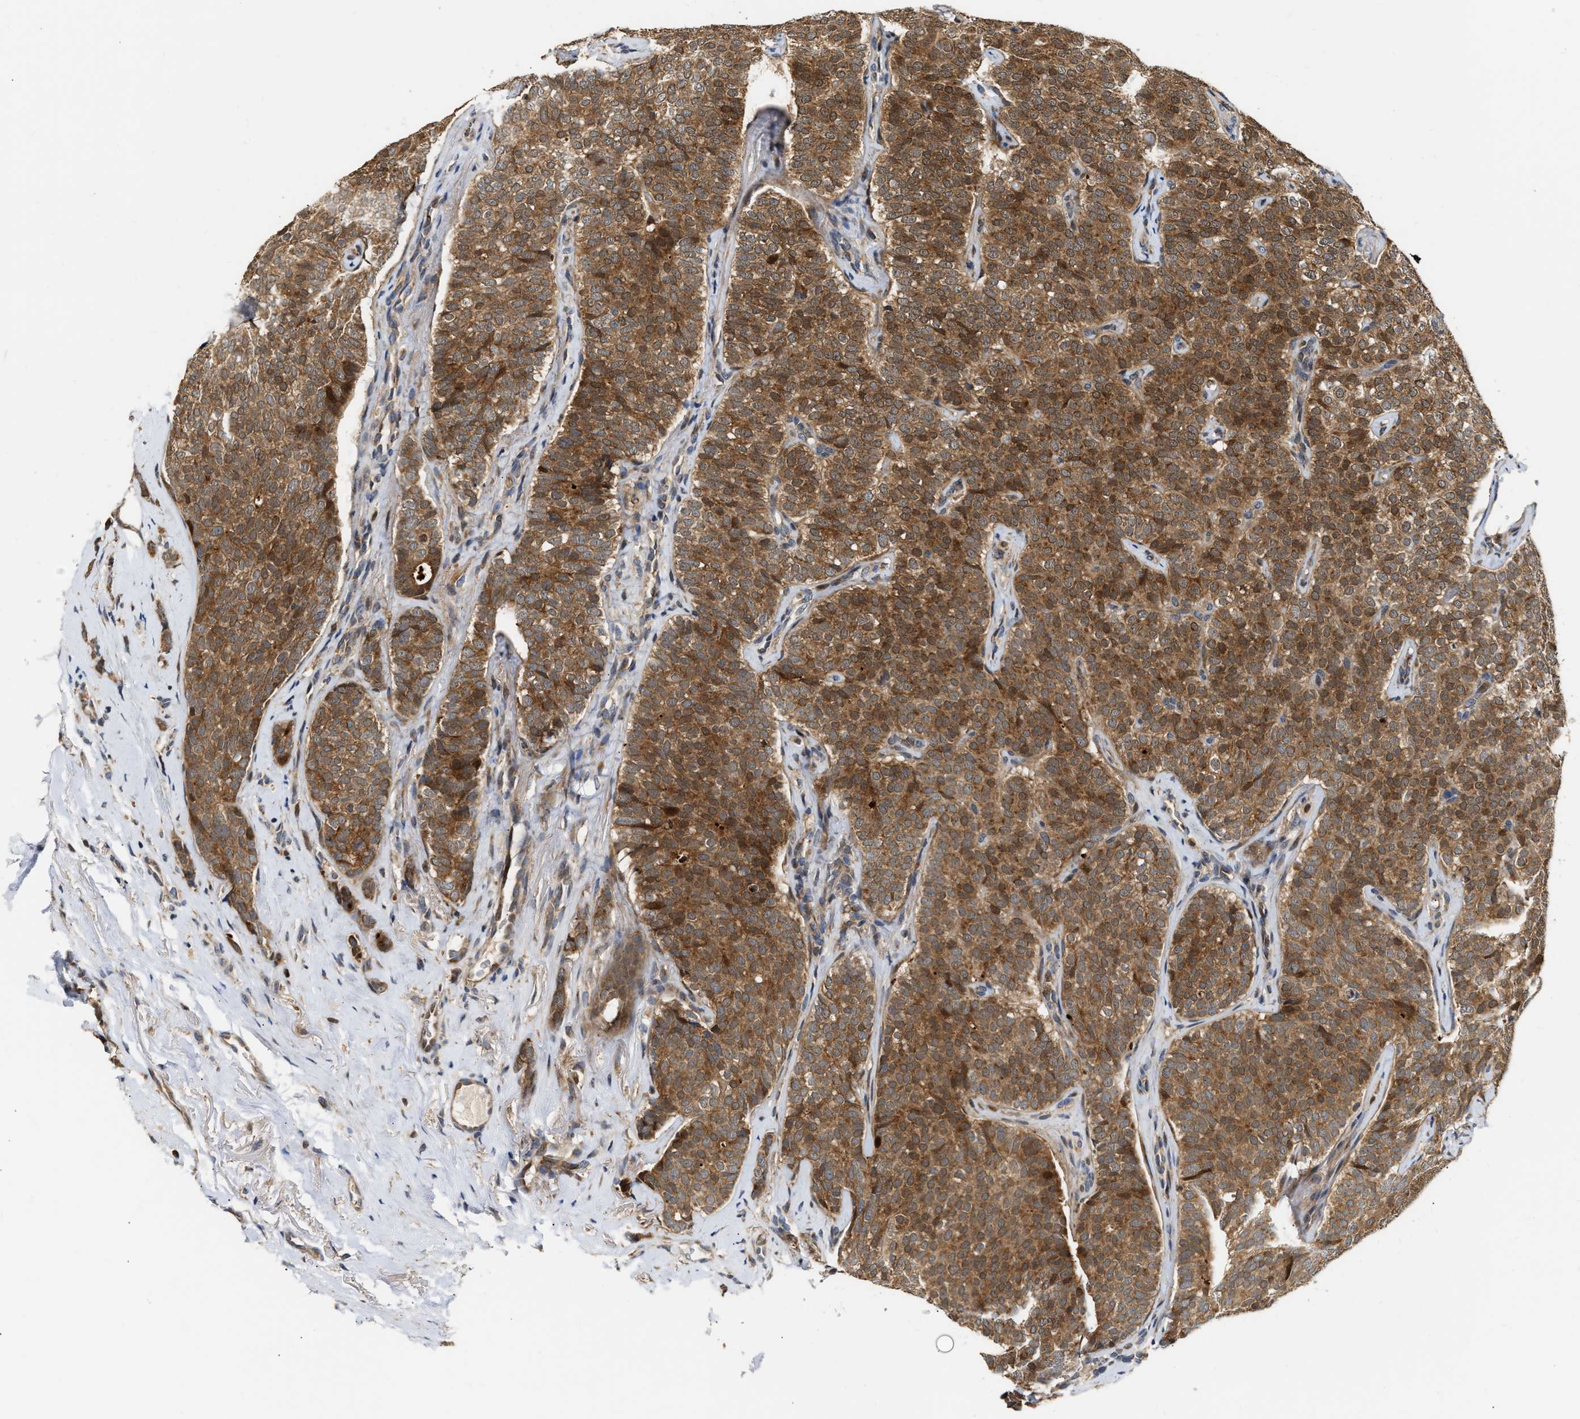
{"staining": {"intensity": "strong", "quantity": ">75%", "location": "cytoplasmic/membranous"}, "tissue": "breast cancer", "cell_type": "Tumor cells", "image_type": "cancer", "snomed": [{"axis": "morphology", "description": "Lobular carcinoma"}, {"axis": "topography", "description": "Skin"}, {"axis": "topography", "description": "Breast"}], "caption": "The image exhibits staining of breast cancer, revealing strong cytoplasmic/membranous protein expression (brown color) within tumor cells.", "gene": "EXTL2", "patient": {"sex": "female", "age": 46}}